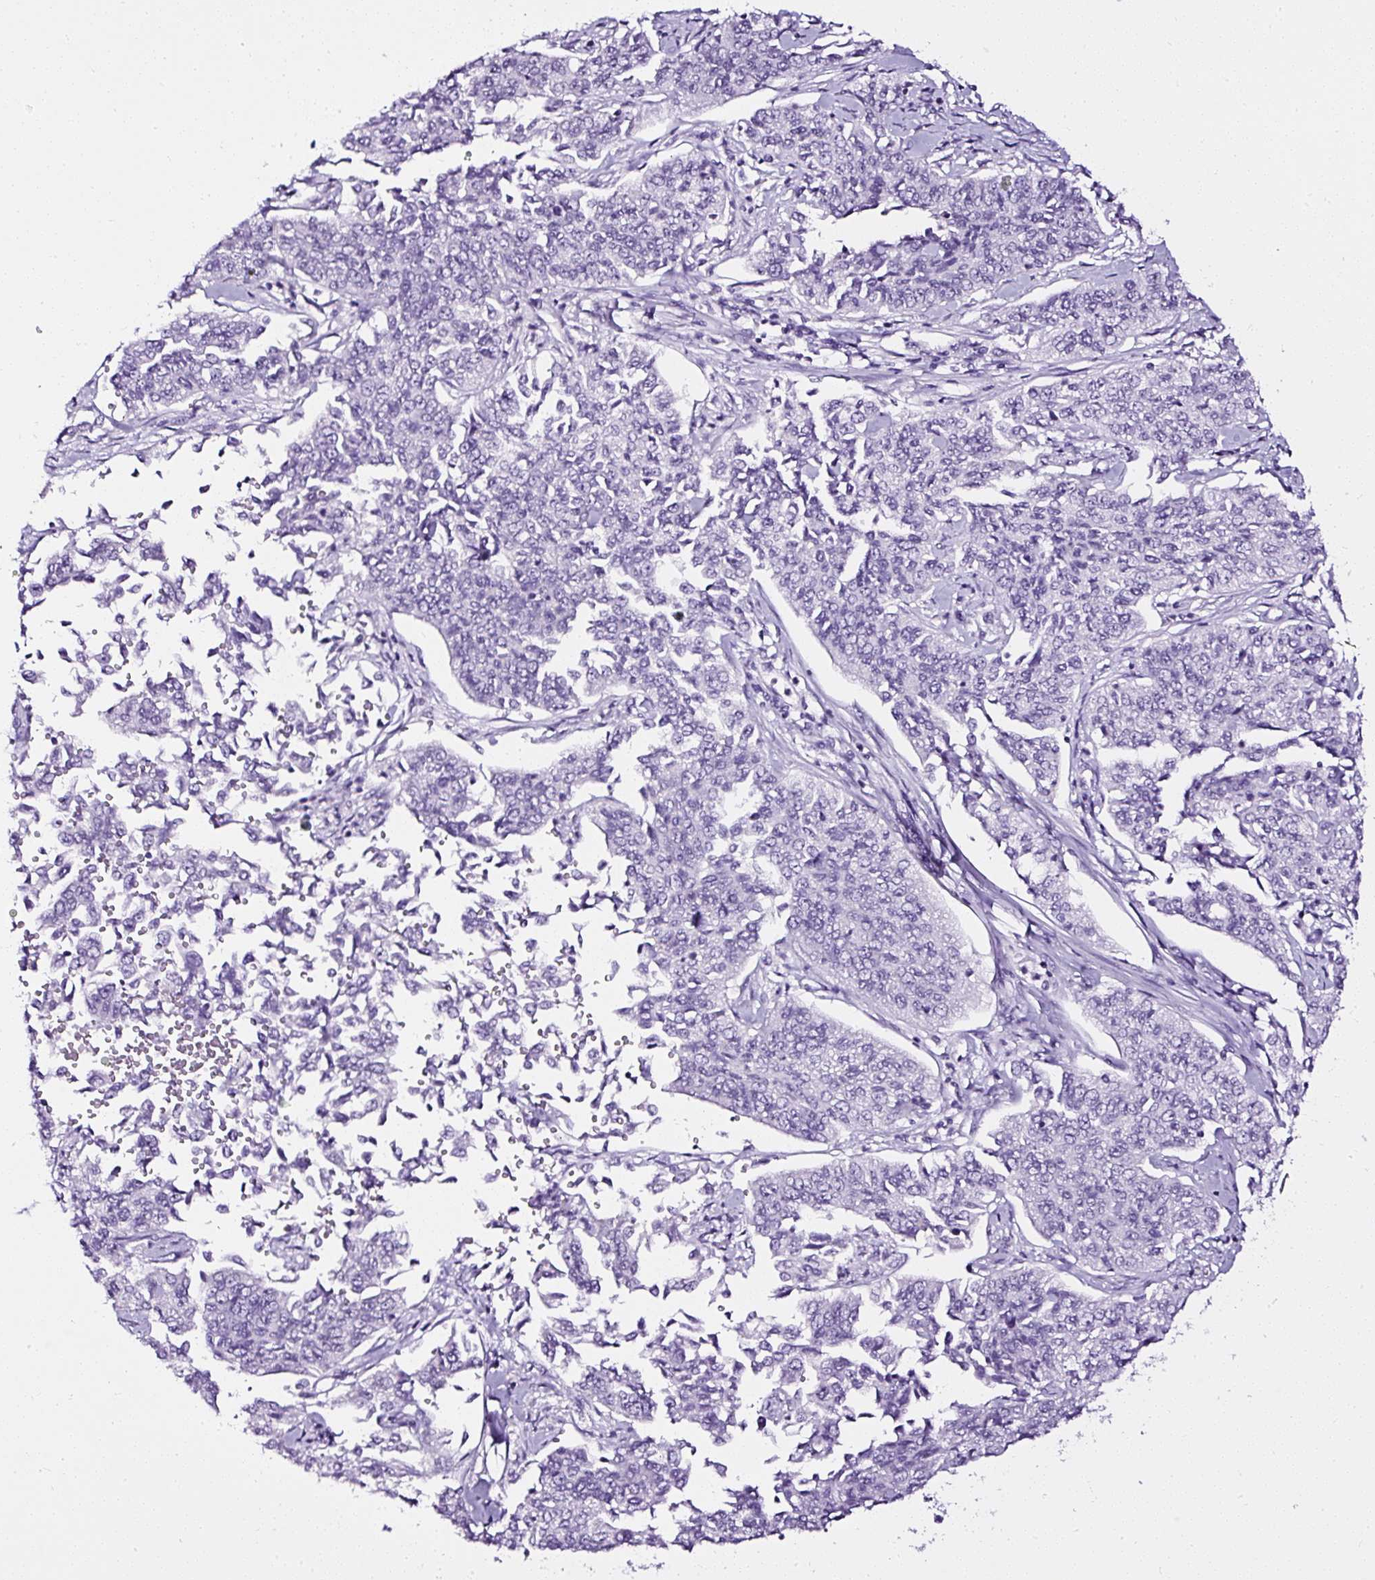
{"staining": {"intensity": "negative", "quantity": "none", "location": "none"}, "tissue": "cervical cancer", "cell_type": "Tumor cells", "image_type": "cancer", "snomed": [{"axis": "morphology", "description": "Squamous cell carcinoma, NOS"}, {"axis": "topography", "description": "Cervix"}], "caption": "The immunohistochemistry histopathology image has no significant positivity in tumor cells of squamous cell carcinoma (cervical) tissue.", "gene": "ATP2A1", "patient": {"sex": "female", "age": 35}}